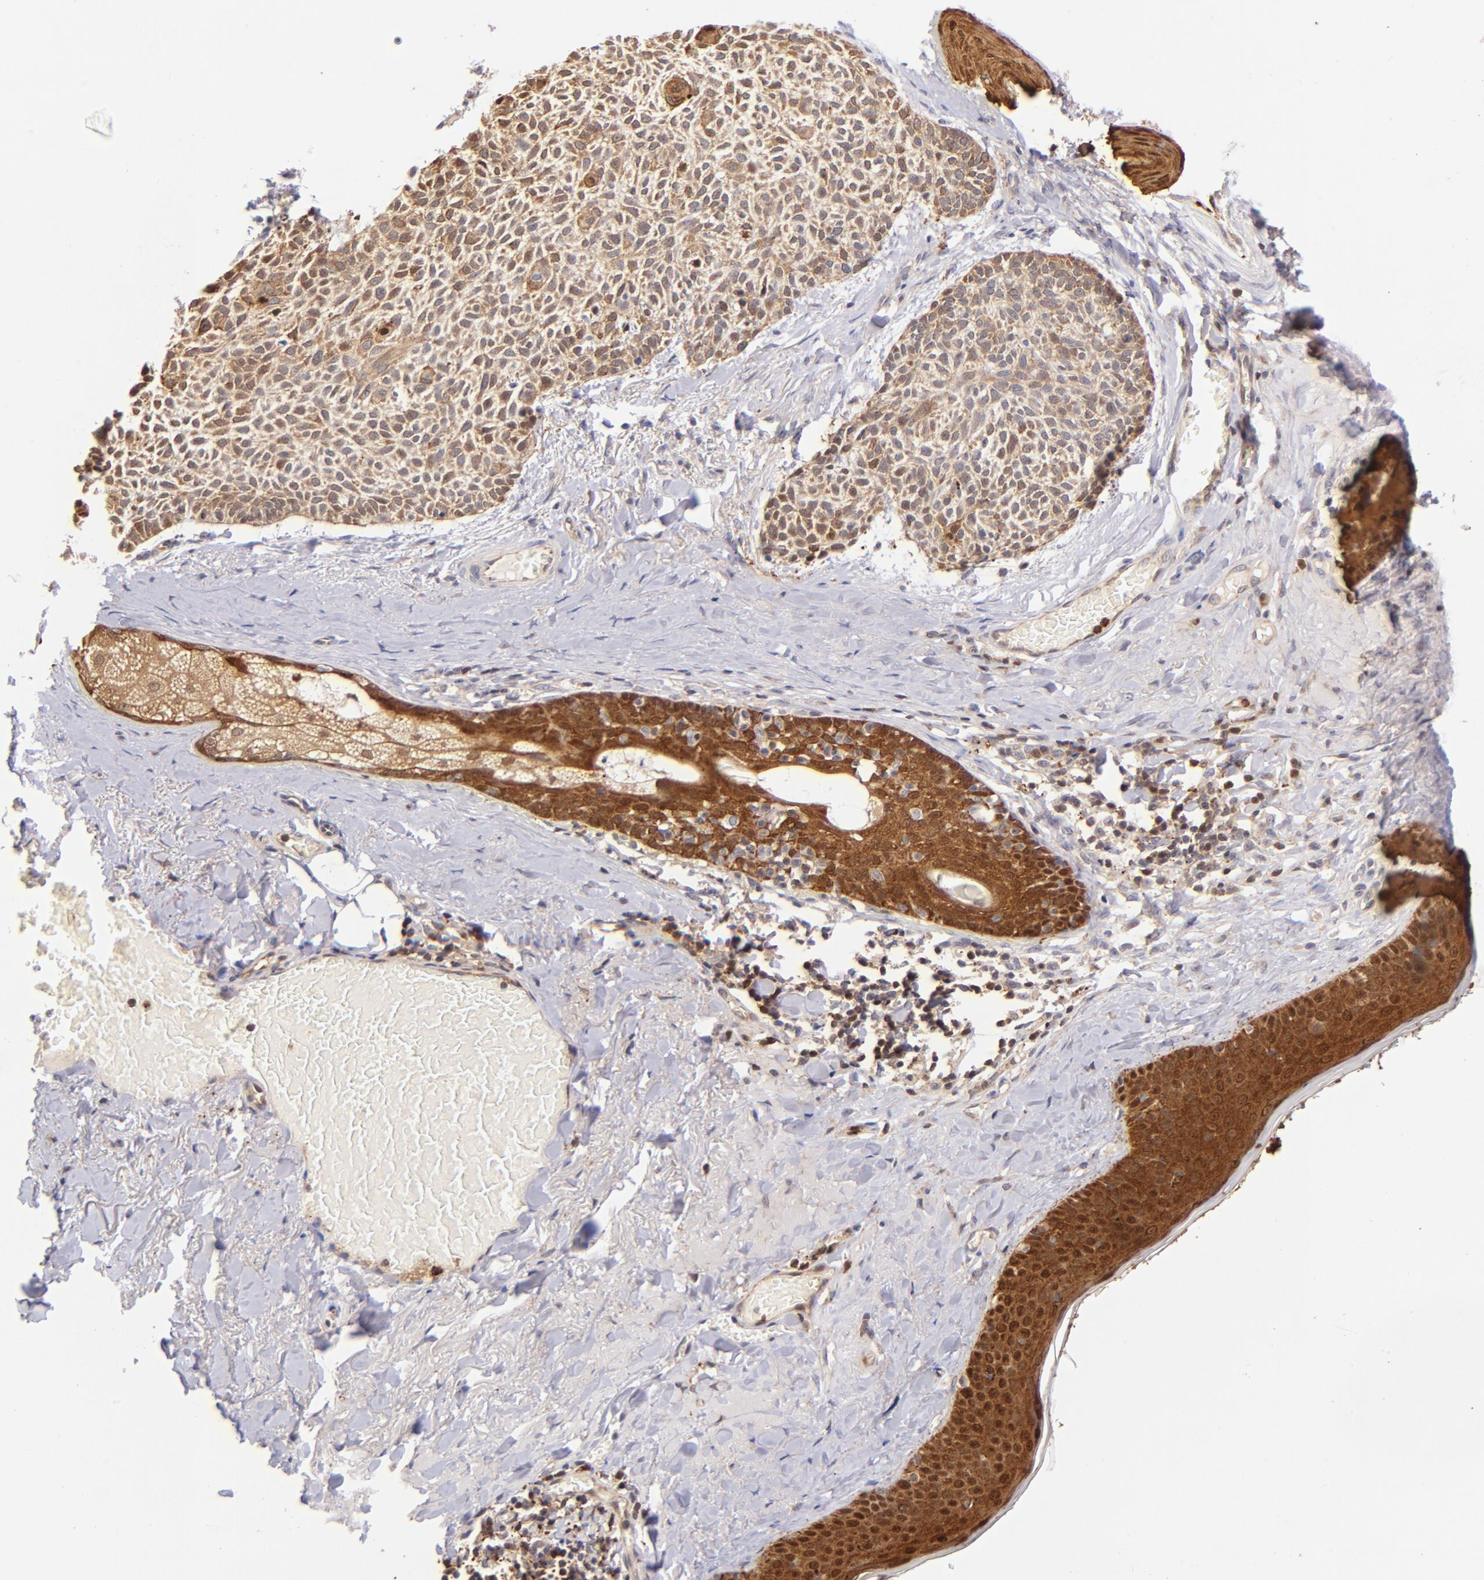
{"staining": {"intensity": "moderate", "quantity": ">75%", "location": "cytoplasmic/membranous,nuclear"}, "tissue": "skin cancer", "cell_type": "Tumor cells", "image_type": "cancer", "snomed": [{"axis": "morphology", "description": "Normal tissue, NOS"}, {"axis": "morphology", "description": "Basal cell carcinoma"}, {"axis": "topography", "description": "Skin"}], "caption": "A brown stain labels moderate cytoplasmic/membranous and nuclear expression of a protein in human skin cancer tumor cells.", "gene": "YWHAB", "patient": {"sex": "female", "age": 70}}